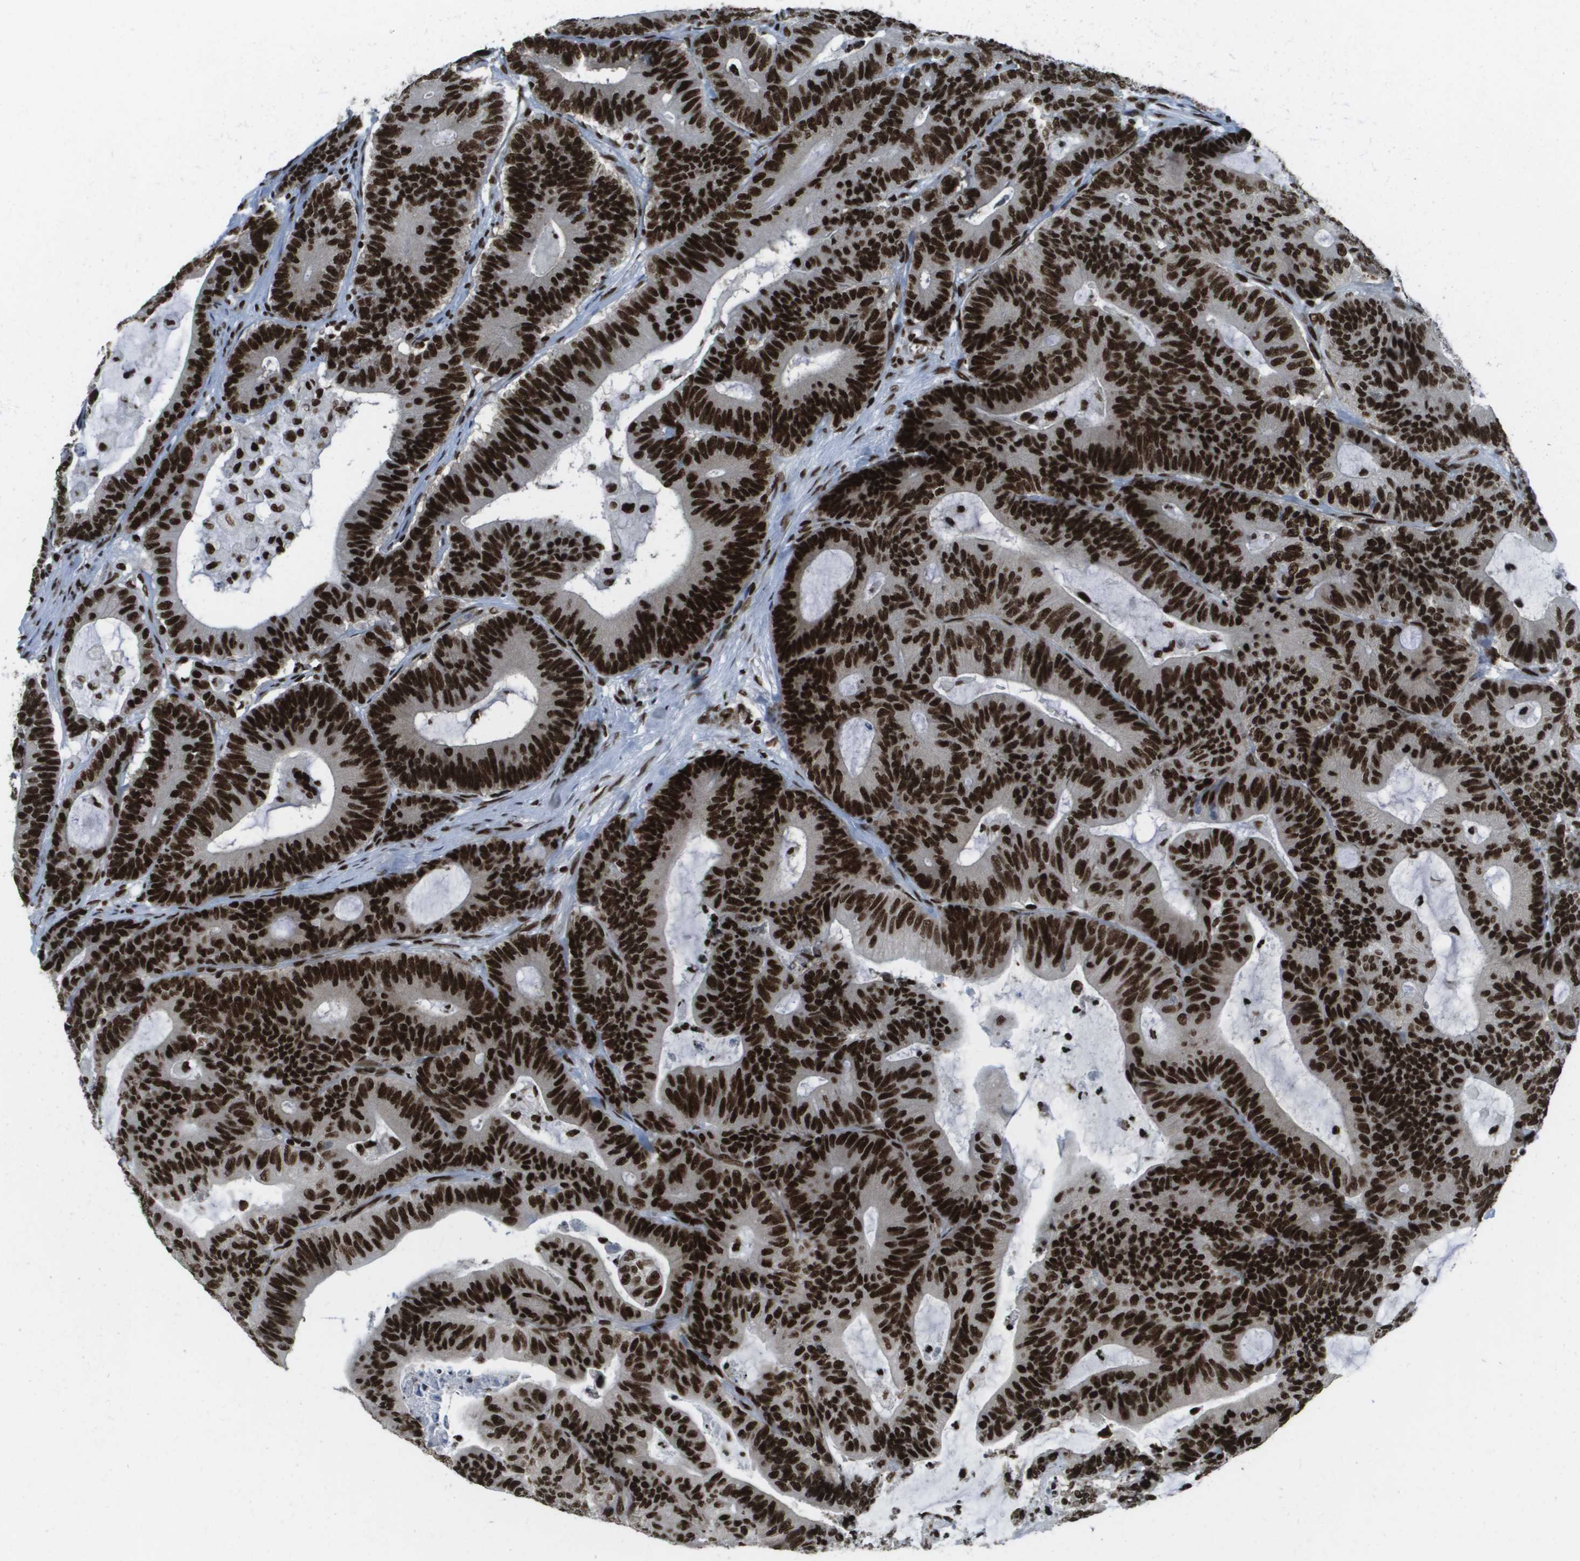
{"staining": {"intensity": "strong", "quantity": ">75%", "location": "nuclear"}, "tissue": "colorectal cancer", "cell_type": "Tumor cells", "image_type": "cancer", "snomed": [{"axis": "morphology", "description": "Adenocarcinoma, NOS"}, {"axis": "topography", "description": "Colon"}], "caption": "A brown stain highlights strong nuclear expression of a protein in human colorectal cancer tumor cells.", "gene": "GLYR1", "patient": {"sex": "female", "age": 84}}